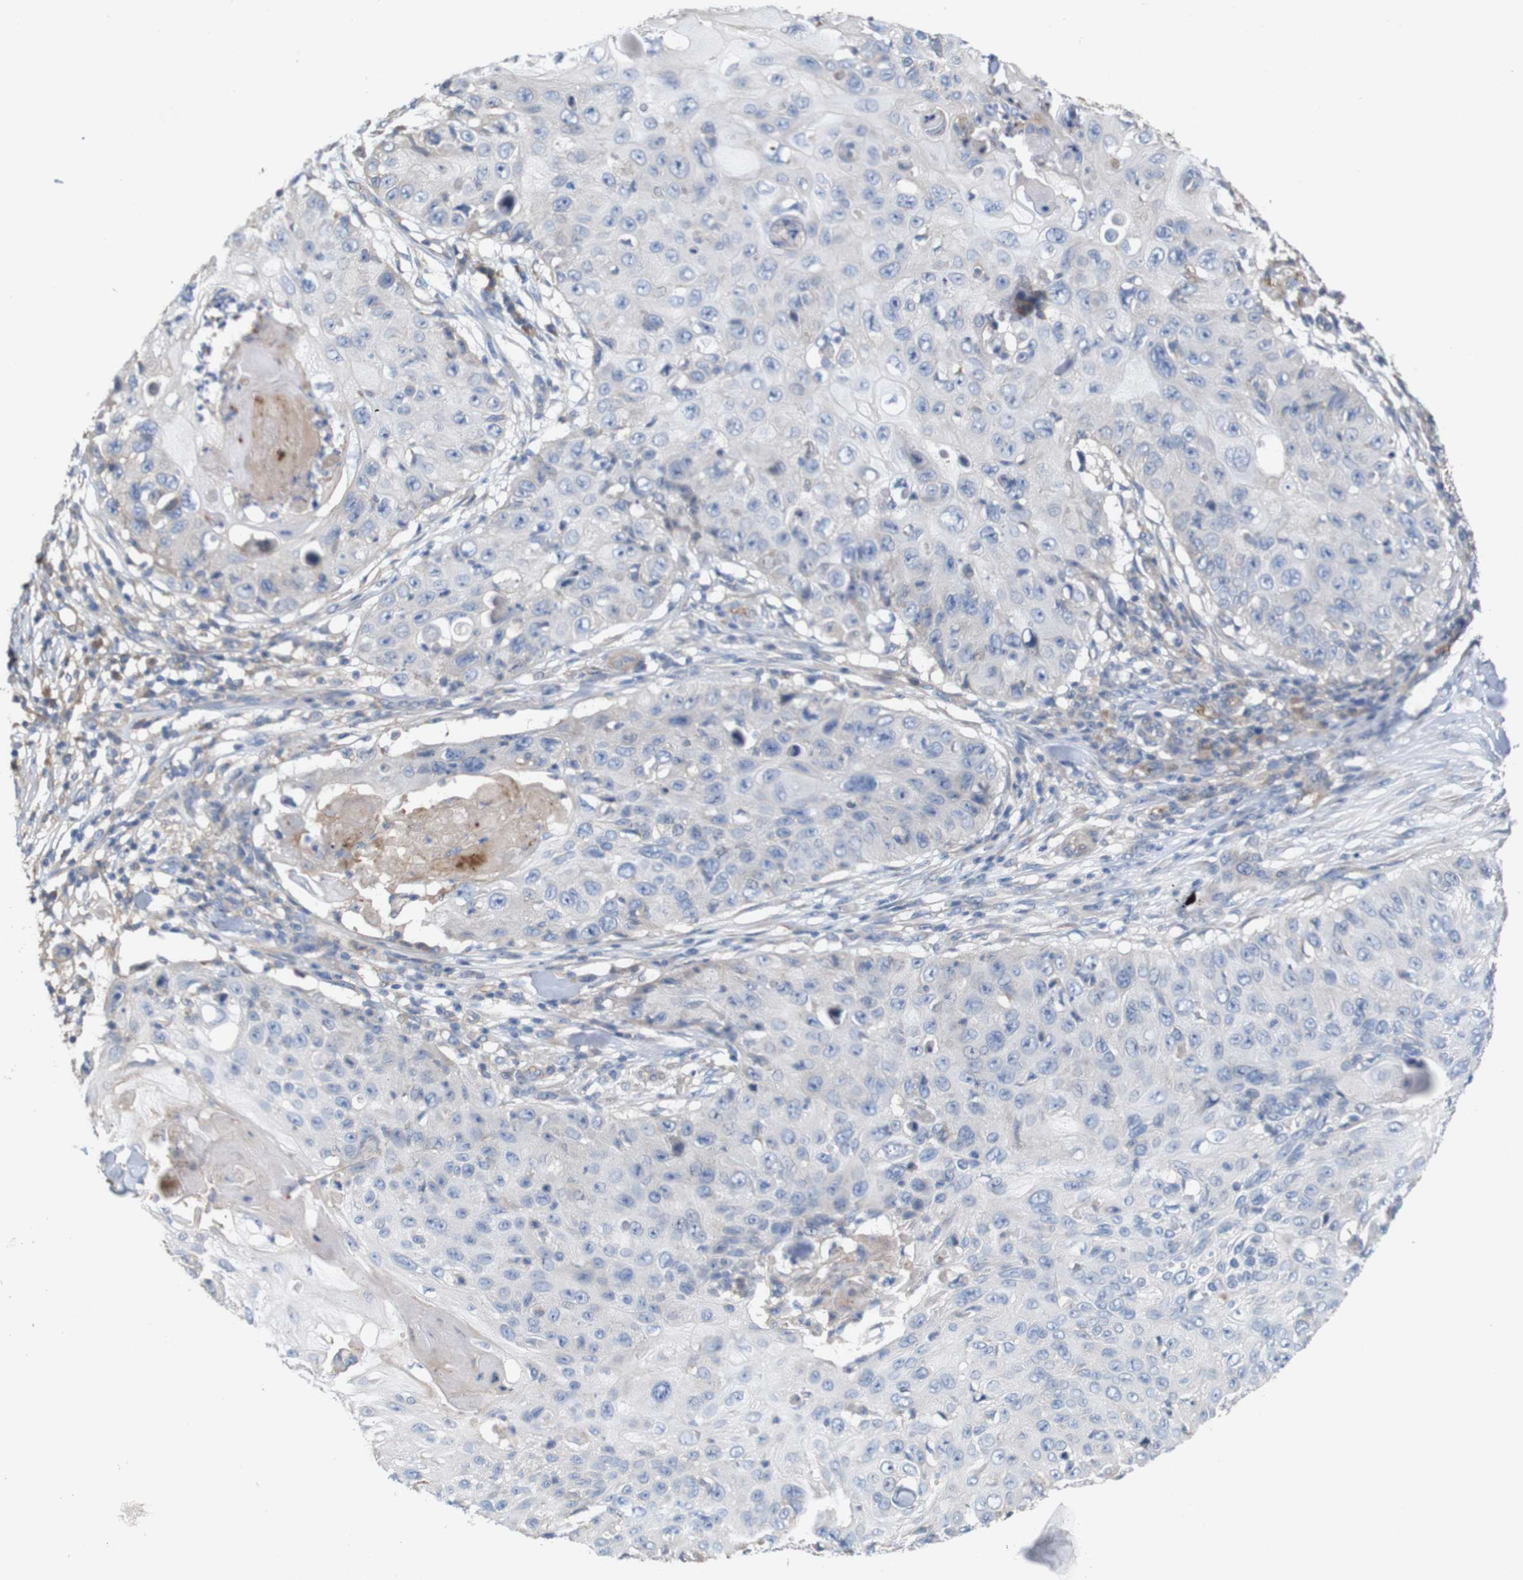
{"staining": {"intensity": "negative", "quantity": "none", "location": "none"}, "tissue": "skin cancer", "cell_type": "Tumor cells", "image_type": "cancer", "snomed": [{"axis": "morphology", "description": "Squamous cell carcinoma, NOS"}, {"axis": "topography", "description": "Skin"}], "caption": "Squamous cell carcinoma (skin) was stained to show a protein in brown. There is no significant expression in tumor cells.", "gene": "MYEOV", "patient": {"sex": "male", "age": 86}}